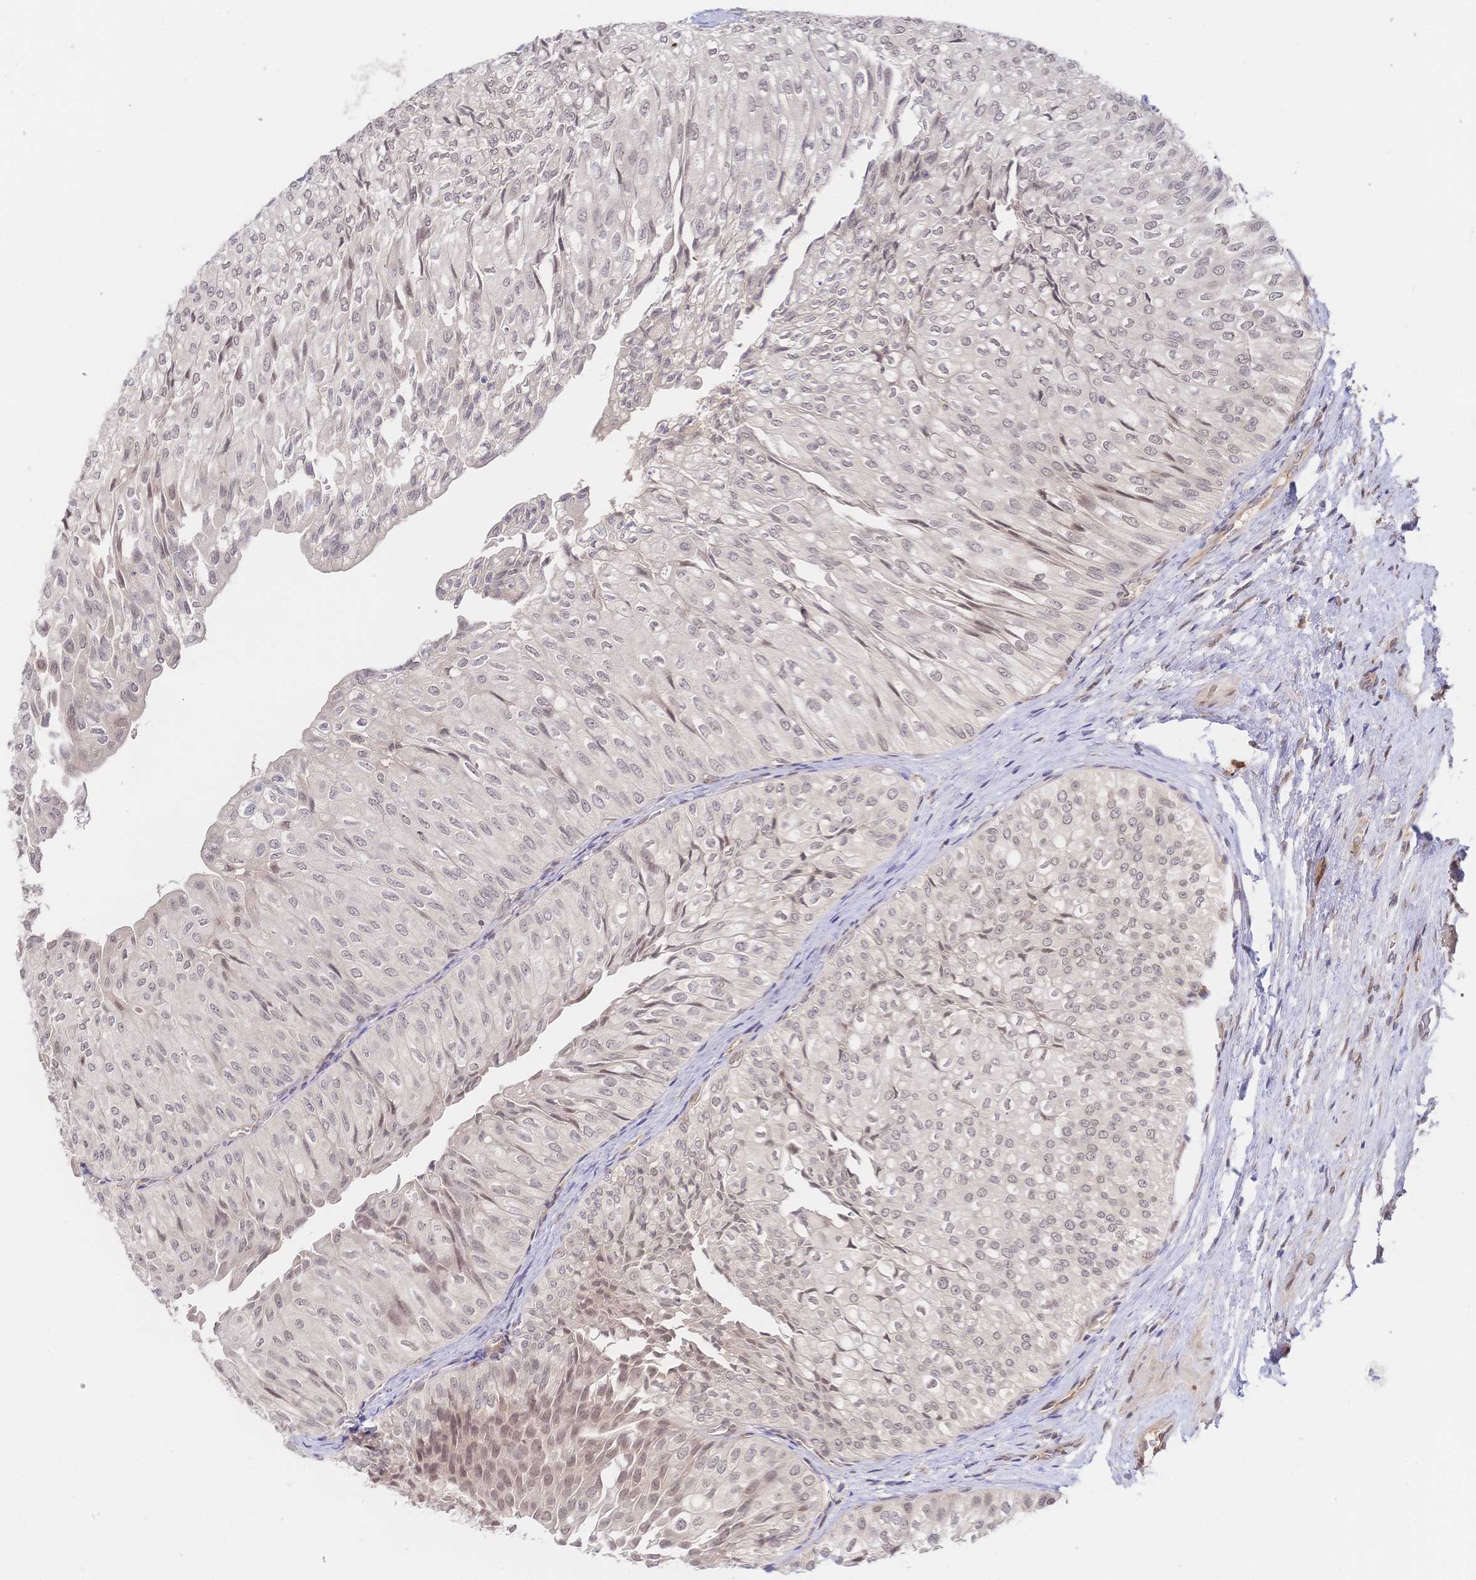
{"staining": {"intensity": "moderate", "quantity": "25%-75%", "location": "nuclear"}, "tissue": "urothelial cancer", "cell_type": "Tumor cells", "image_type": "cancer", "snomed": [{"axis": "morphology", "description": "Urothelial carcinoma, NOS"}, {"axis": "topography", "description": "Urinary bladder"}], "caption": "Approximately 25%-75% of tumor cells in human transitional cell carcinoma display moderate nuclear protein positivity as visualized by brown immunohistochemical staining.", "gene": "LMO4", "patient": {"sex": "male", "age": 62}}